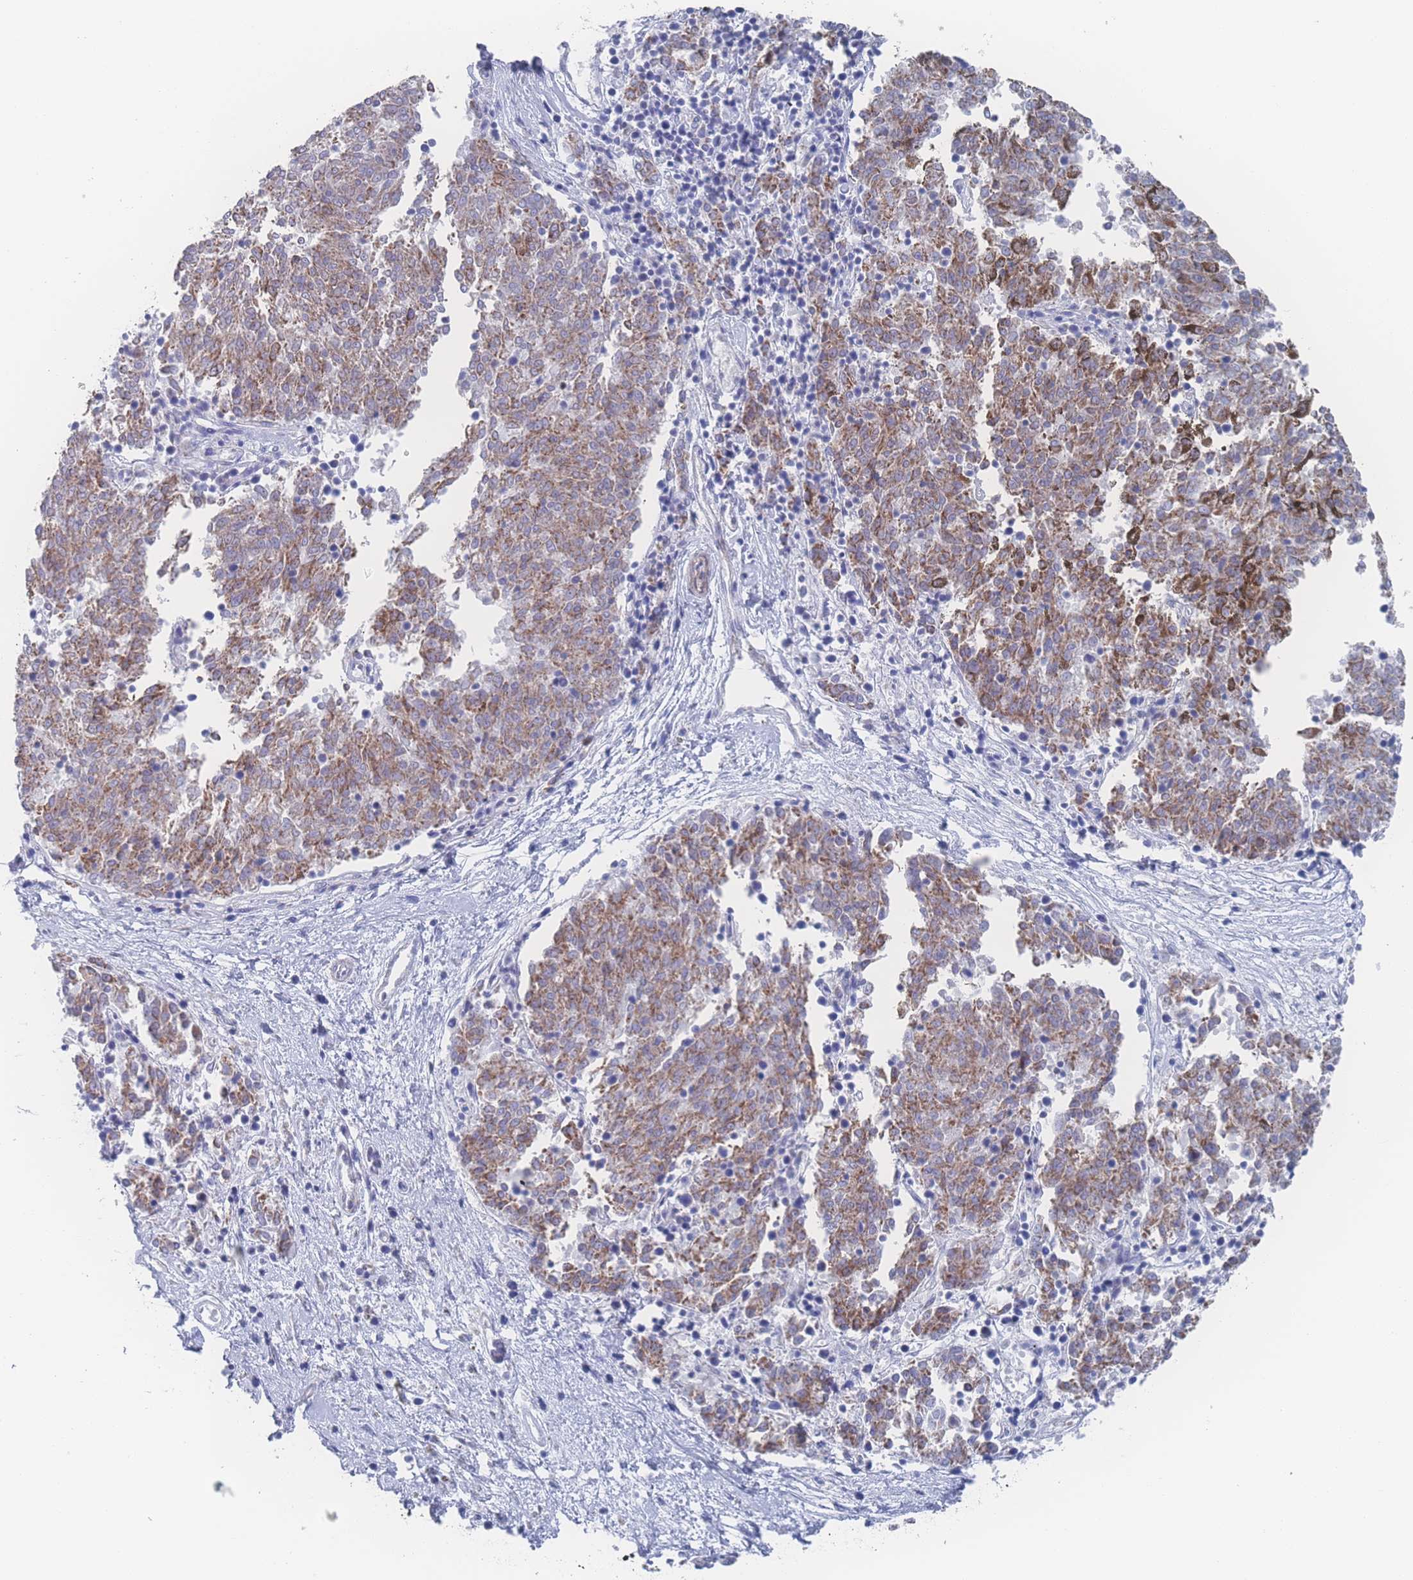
{"staining": {"intensity": "moderate", "quantity": ">75%", "location": "cytoplasmic/membranous"}, "tissue": "melanoma", "cell_type": "Tumor cells", "image_type": "cancer", "snomed": [{"axis": "morphology", "description": "Malignant melanoma, NOS"}, {"axis": "topography", "description": "Skin"}], "caption": "There is medium levels of moderate cytoplasmic/membranous expression in tumor cells of malignant melanoma, as demonstrated by immunohistochemical staining (brown color).", "gene": "SNPH", "patient": {"sex": "female", "age": 72}}